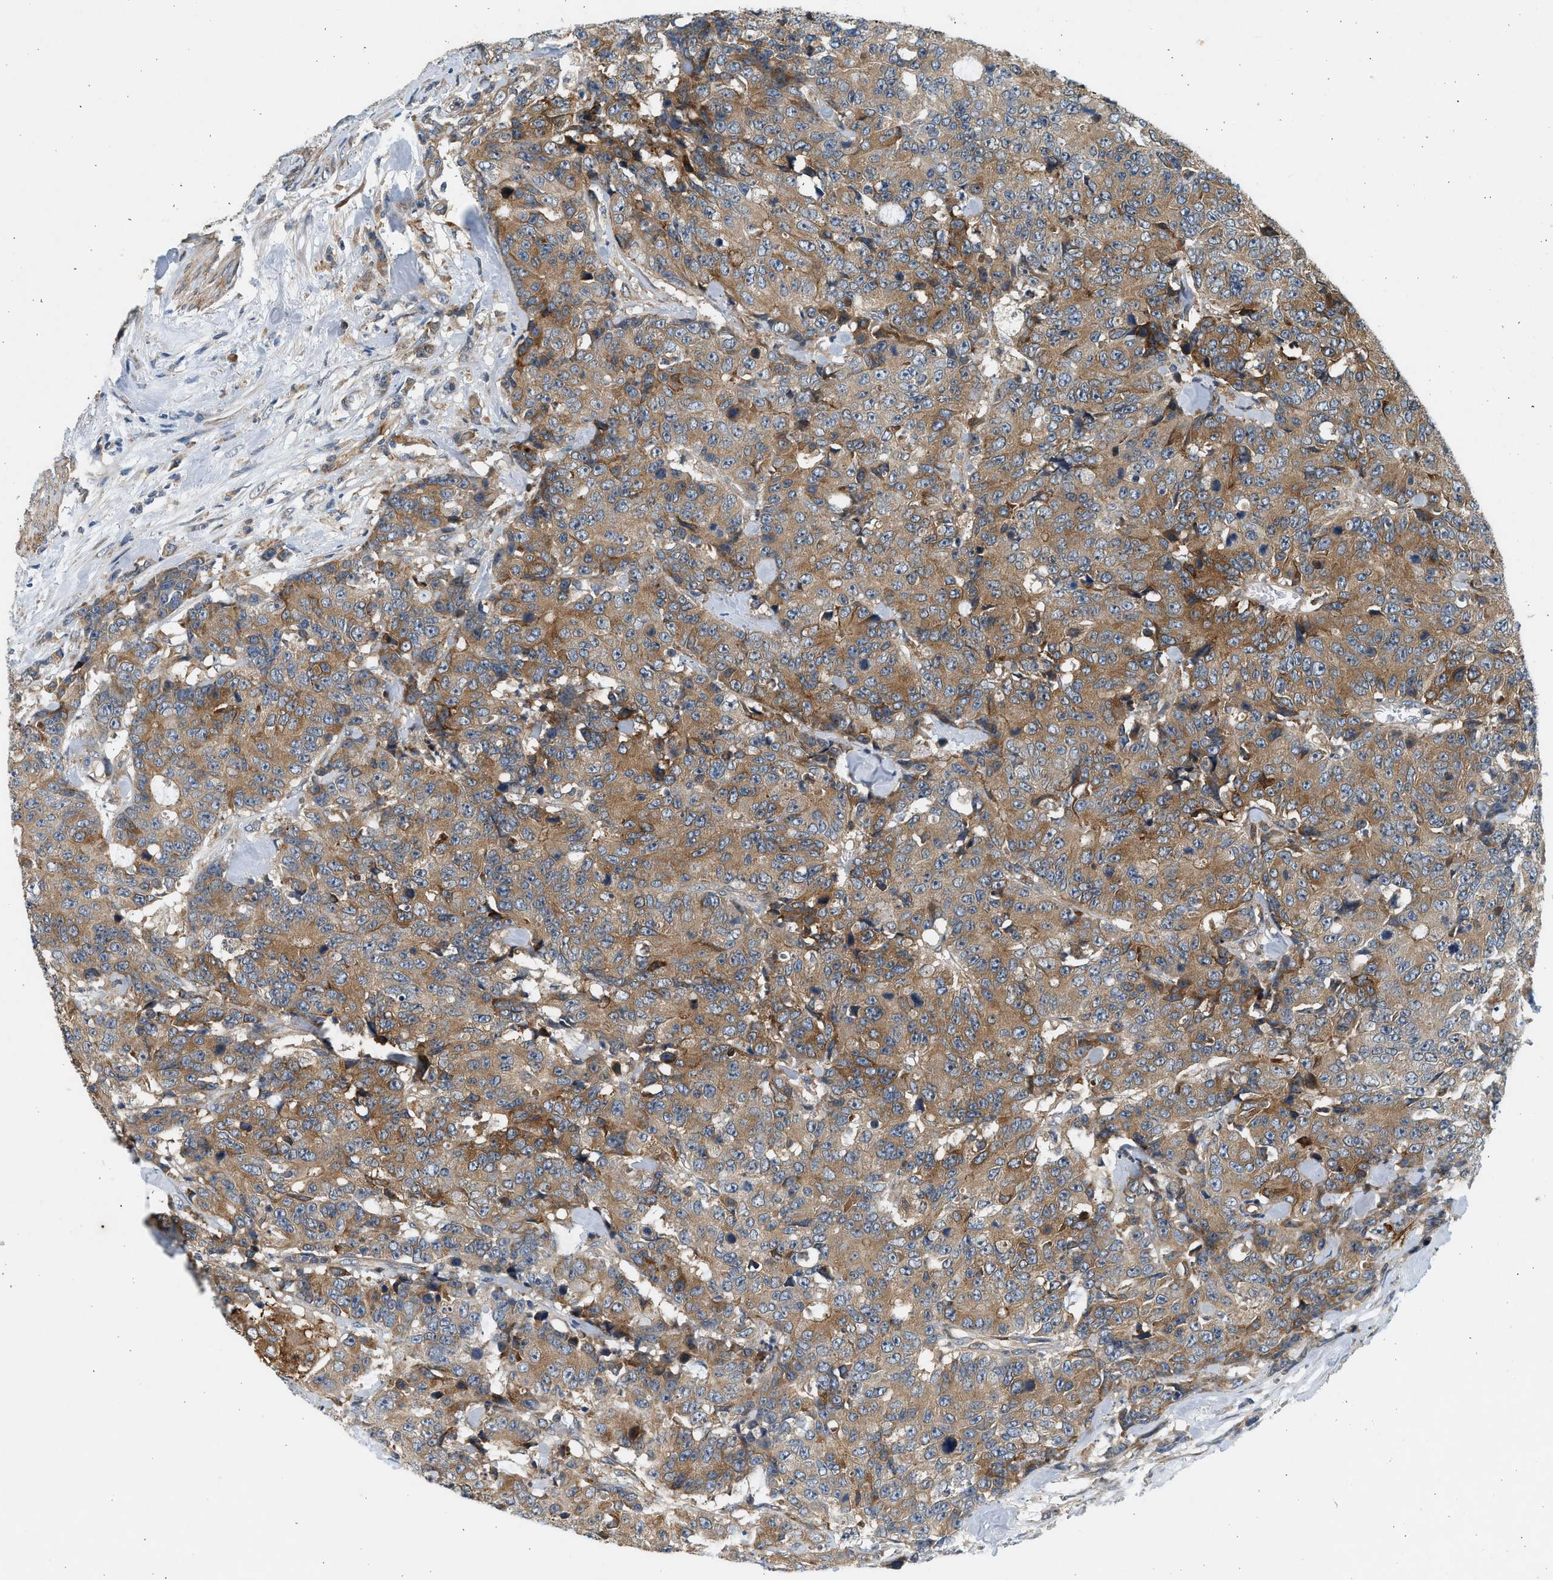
{"staining": {"intensity": "moderate", "quantity": ">75%", "location": "cytoplasmic/membranous"}, "tissue": "colorectal cancer", "cell_type": "Tumor cells", "image_type": "cancer", "snomed": [{"axis": "morphology", "description": "Adenocarcinoma, NOS"}, {"axis": "topography", "description": "Colon"}], "caption": "DAB immunohistochemical staining of colorectal cancer demonstrates moderate cytoplasmic/membranous protein staining in about >75% of tumor cells. (Stains: DAB in brown, nuclei in blue, Microscopy: brightfield microscopy at high magnification).", "gene": "KDELR2", "patient": {"sex": "female", "age": 86}}